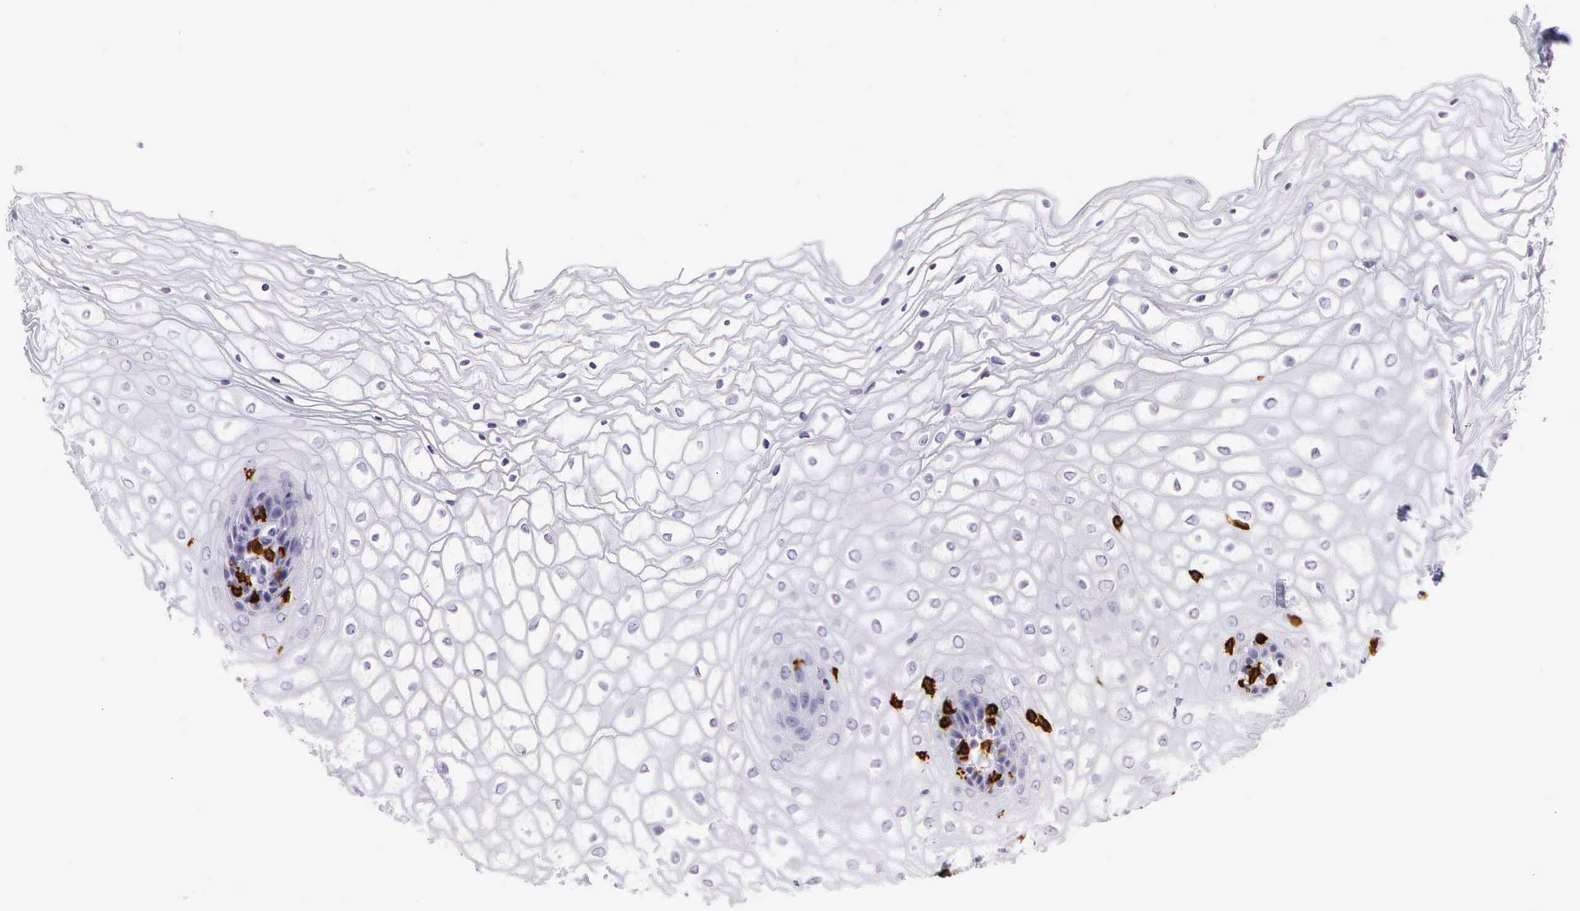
{"staining": {"intensity": "negative", "quantity": "none", "location": "none"}, "tissue": "vagina", "cell_type": "Squamous epithelial cells", "image_type": "normal", "snomed": [{"axis": "morphology", "description": "Normal tissue, NOS"}, {"axis": "topography", "description": "Vagina"}], "caption": "Vagina stained for a protein using immunohistochemistry (IHC) exhibits no staining squamous epithelial cells.", "gene": "CD8A", "patient": {"sex": "female", "age": 34}}